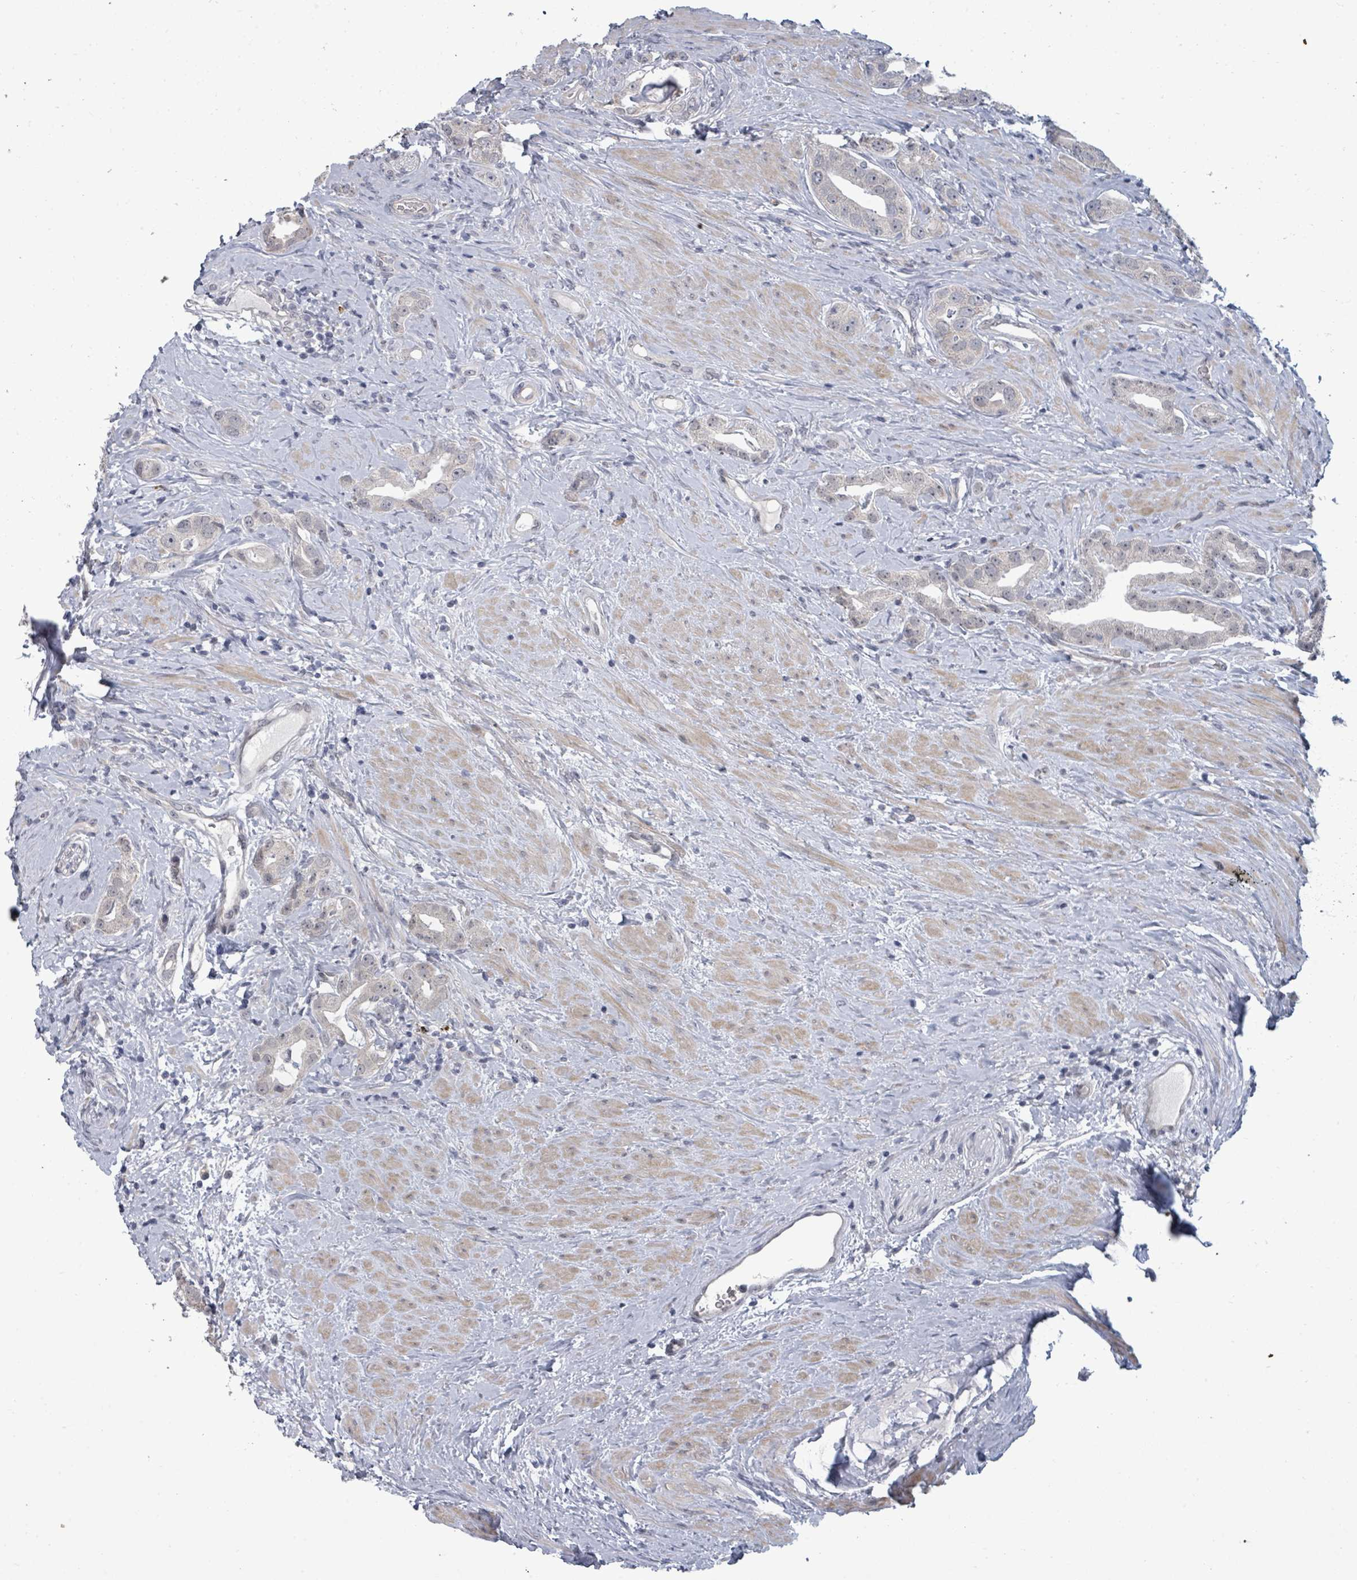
{"staining": {"intensity": "negative", "quantity": "none", "location": "none"}, "tissue": "prostate cancer", "cell_type": "Tumor cells", "image_type": "cancer", "snomed": [{"axis": "morphology", "description": "Adenocarcinoma, High grade"}, {"axis": "topography", "description": "Prostate"}], "caption": "Prostate adenocarcinoma (high-grade) was stained to show a protein in brown. There is no significant expression in tumor cells.", "gene": "ASB12", "patient": {"sex": "male", "age": 63}}